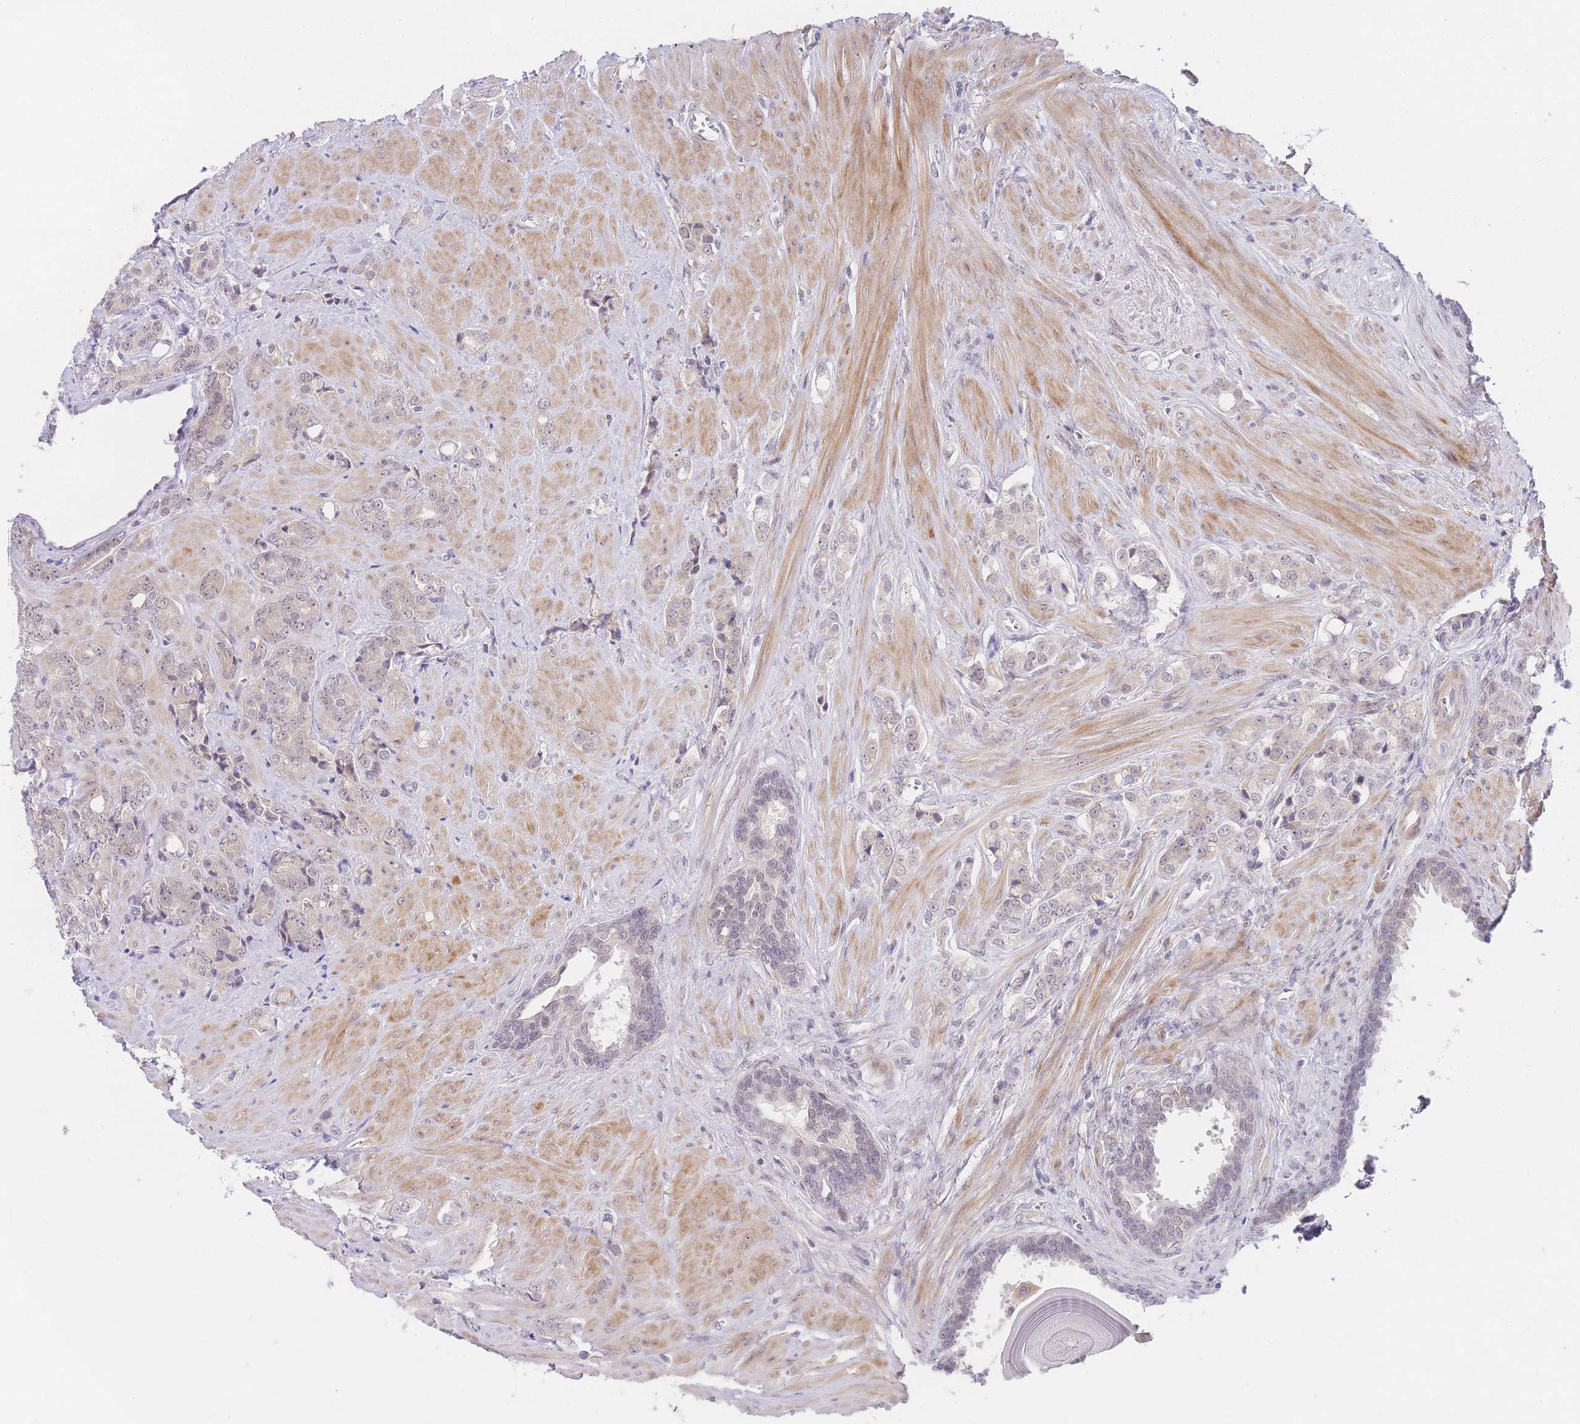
{"staining": {"intensity": "negative", "quantity": "none", "location": "none"}, "tissue": "prostate cancer", "cell_type": "Tumor cells", "image_type": "cancer", "snomed": [{"axis": "morphology", "description": "Adenocarcinoma, High grade"}, {"axis": "topography", "description": "Prostate"}], "caption": "This is an IHC image of human prostate adenocarcinoma (high-grade). There is no expression in tumor cells.", "gene": "SLC25A33", "patient": {"sex": "male", "age": 62}}